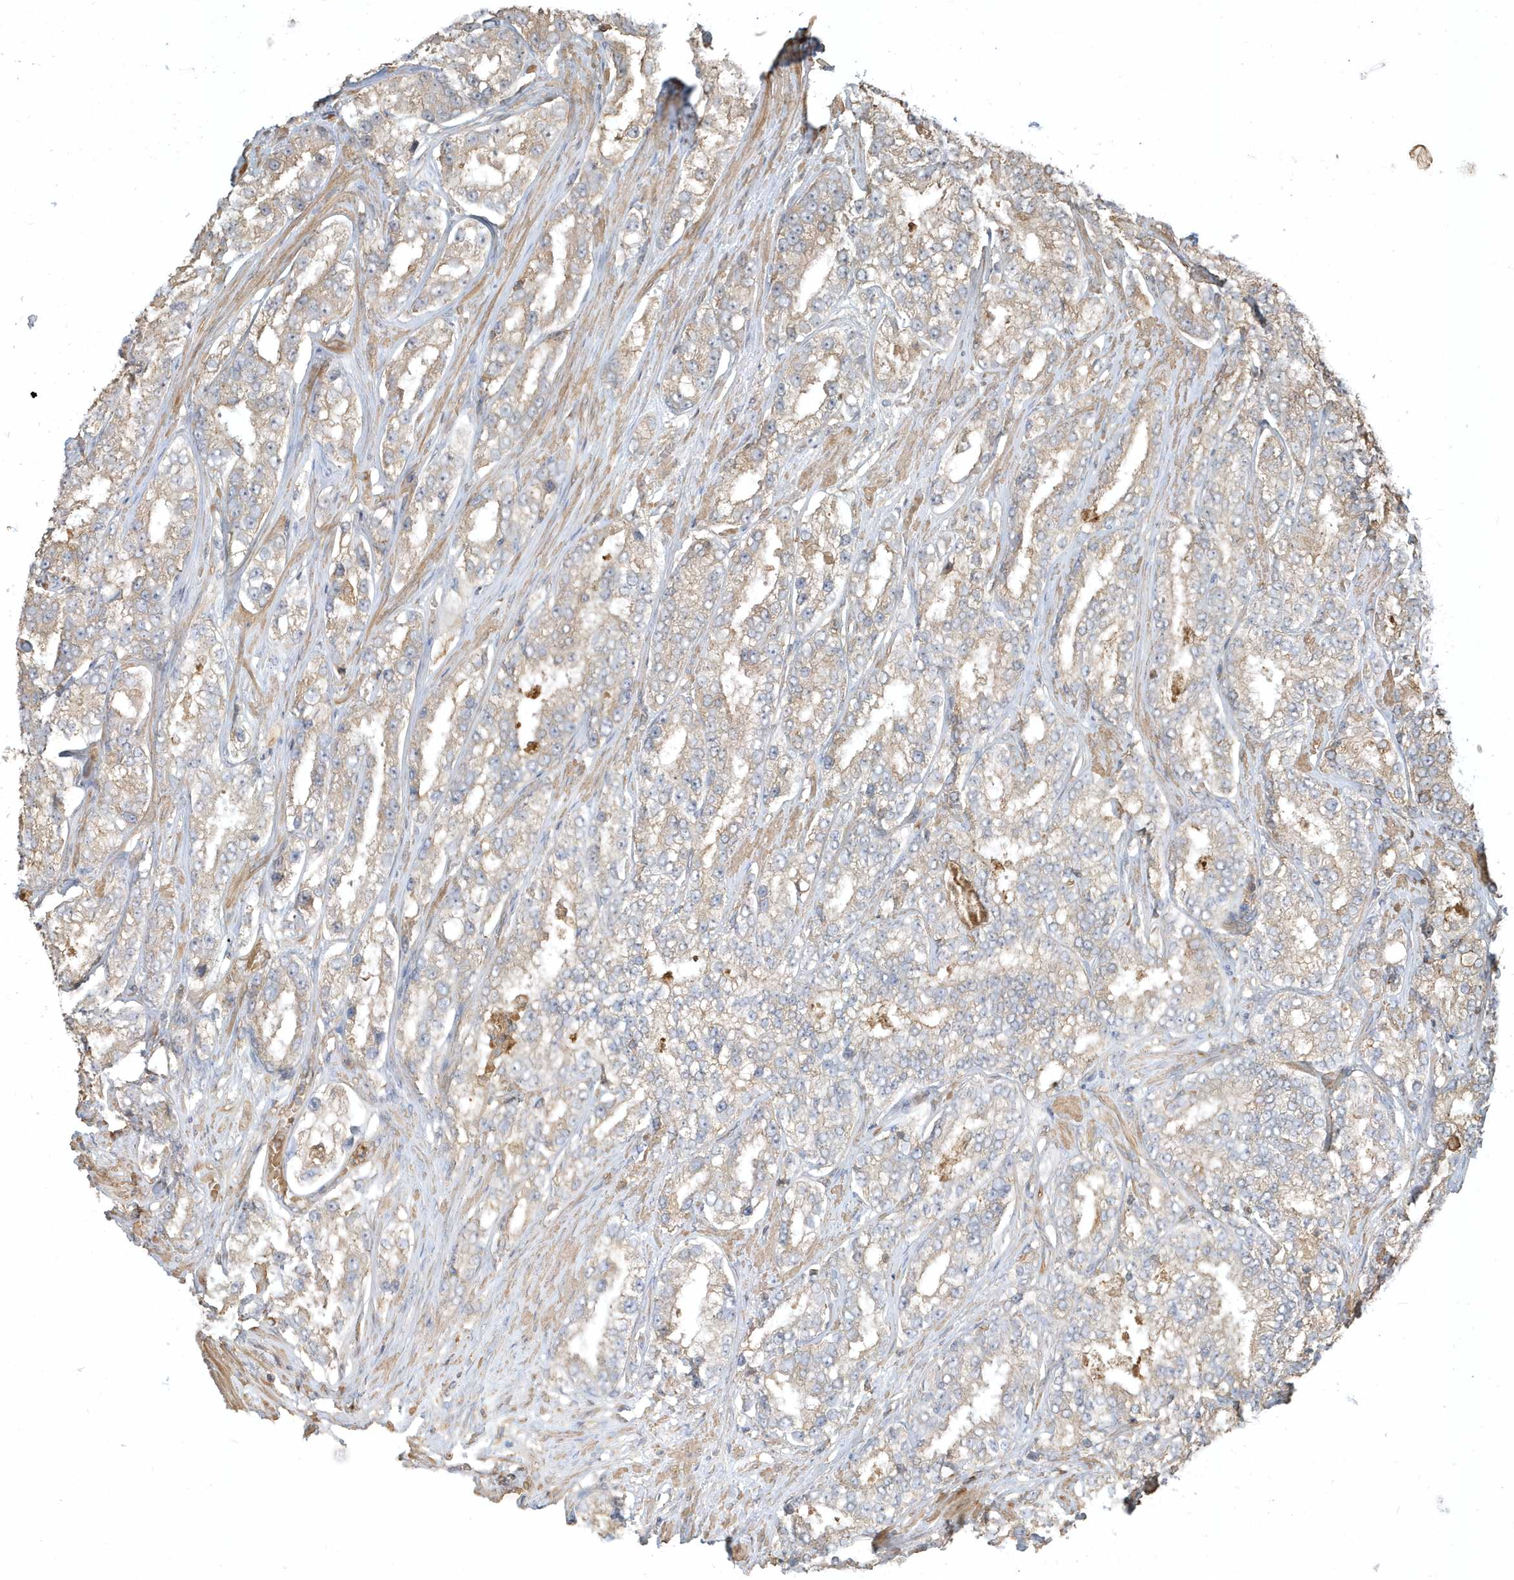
{"staining": {"intensity": "weak", "quantity": ">75%", "location": "cytoplasmic/membranous"}, "tissue": "prostate cancer", "cell_type": "Tumor cells", "image_type": "cancer", "snomed": [{"axis": "morphology", "description": "Normal tissue, NOS"}, {"axis": "morphology", "description": "Adenocarcinoma, High grade"}, {"axis": "topography", "description": "Prostate"}], "caption": "High-grade adenocarcinoma (prostate) stained with a protein marker shows weak staining in tumor cells.", "gene": "ZBTB8A", "patient": {"sex": "male", "age": 83}}